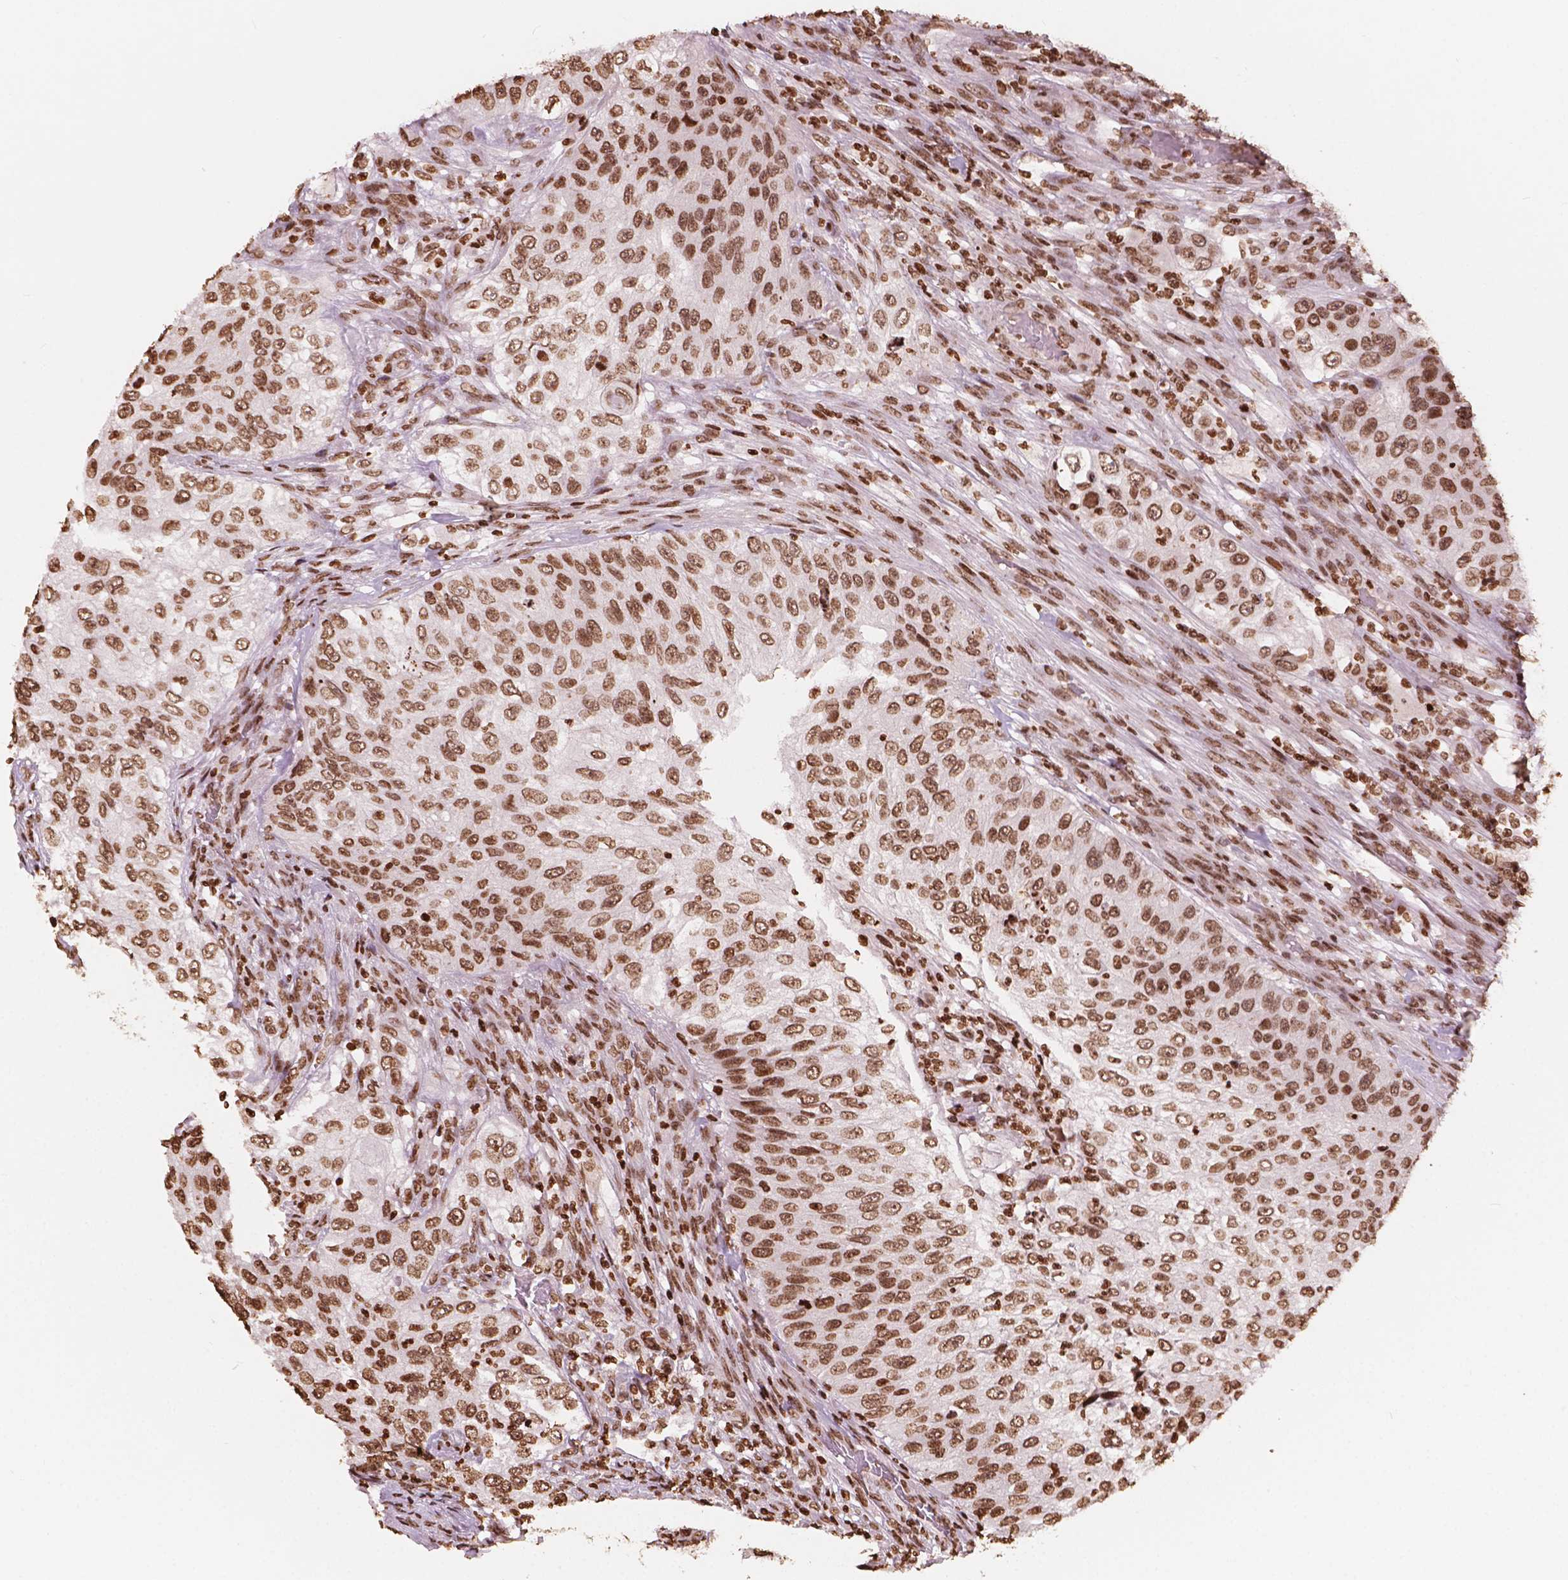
{"staining": {"intensity": "moderate", "quantity": ">75%", "location": "nuclear"}, "tissue": "urothelial cancer", "cell_type": "Tumor cells", "image_type": "cancer", "snomed": [{"axis": "morphology", "description": "Urothelial carcinoma, High grade"}, {"axis": "topography", "description": "Urinary bladder"}], "caption": "An image showing moderate nuclear positivity in approximately >75% of tumor cells in urothelial carcinoma (high-grade), as visualized by brown immunohistochemical staining.", "gene": "H3C7", "patient": {"sex": "female", "age": 60}}